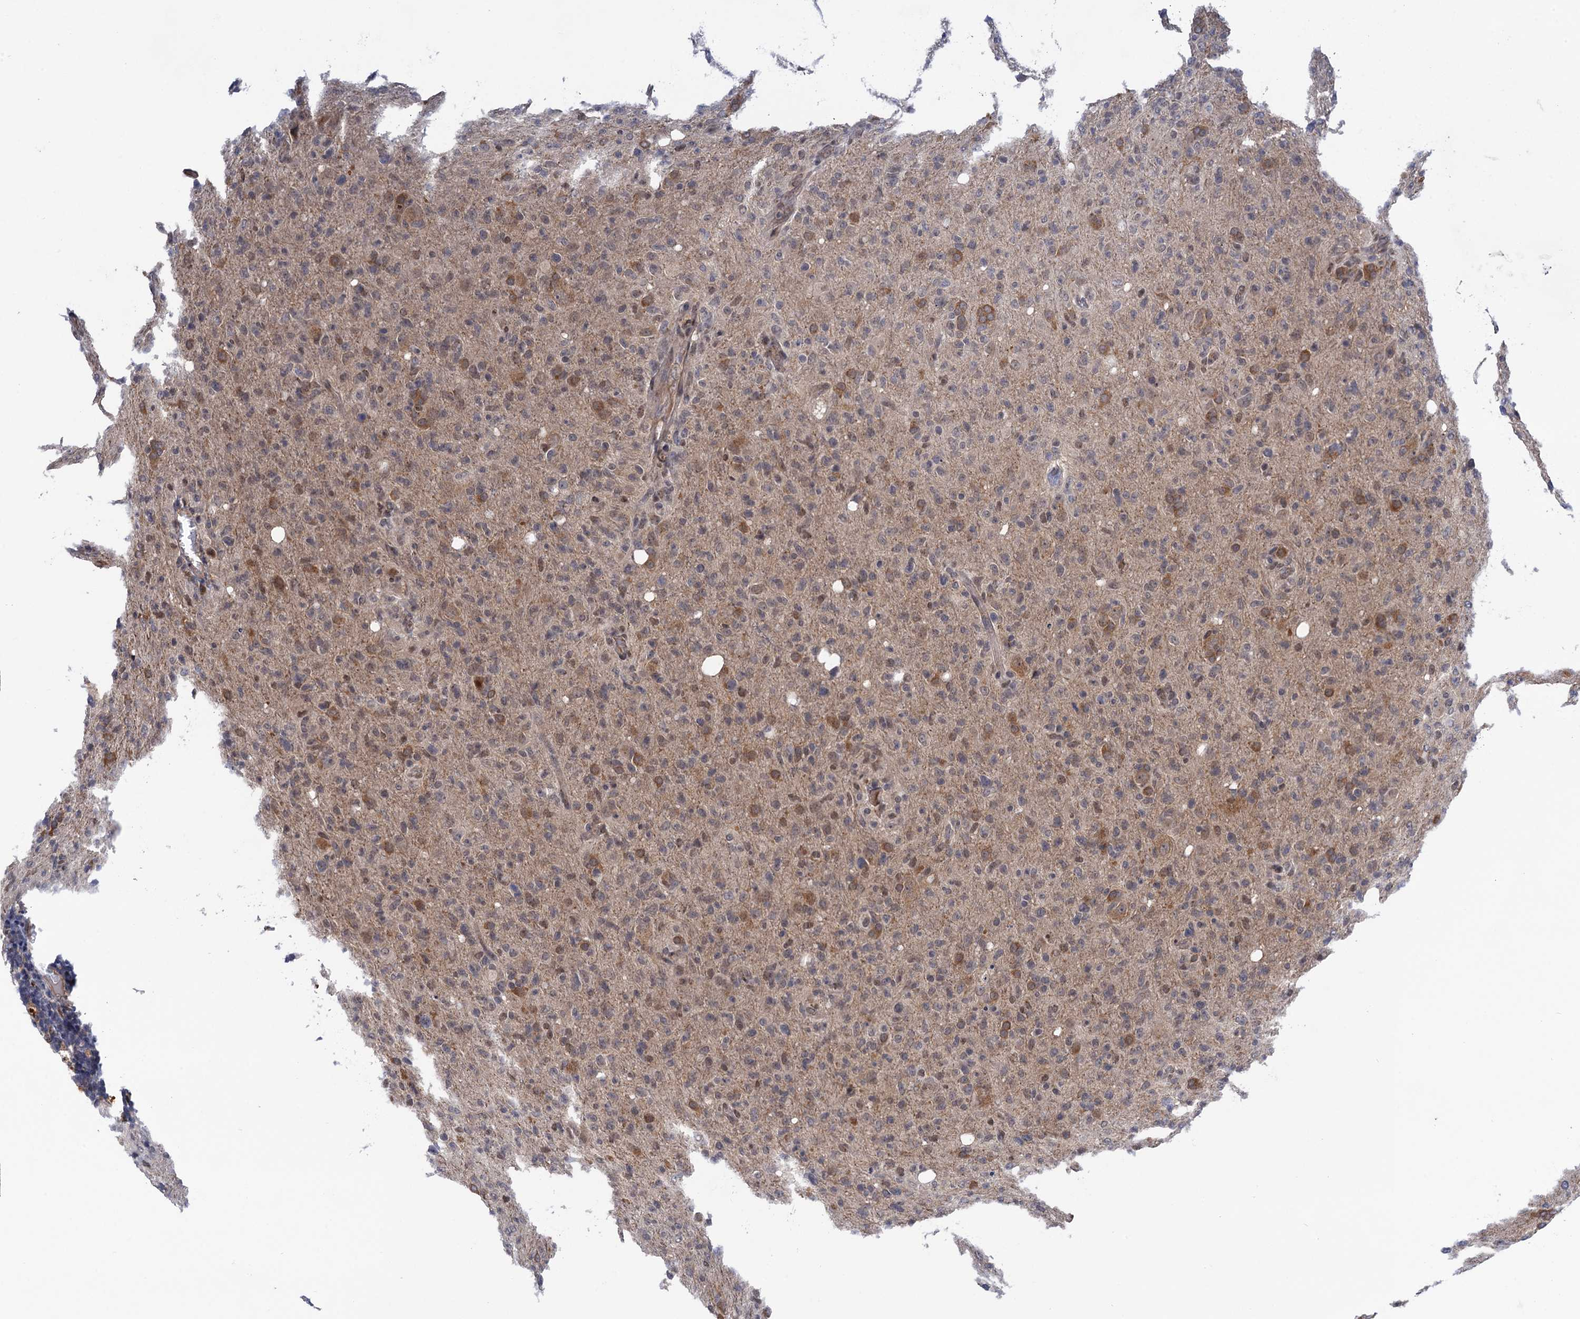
{"staining": {"intensity": "weak", "quantity": "<25%", "location": "cytoplasmic/membranous,nuclear"}, "tissue": "glioma", "cell_type": "Tumor cells", "image_type": "cancer", "snomed": [{"axis": "morphology", "description": "Glioma, malignant, High grade"}, {"axis": "topography", "description": "Brain"}], "caption": "An IHC histopathology image of malignant glioma (high-grade) is shown. There is no staining in tumor cells of malignant glioma (high-grade).", "gene": "NEK8", "patient": {"sex": "female", "age": 57}}